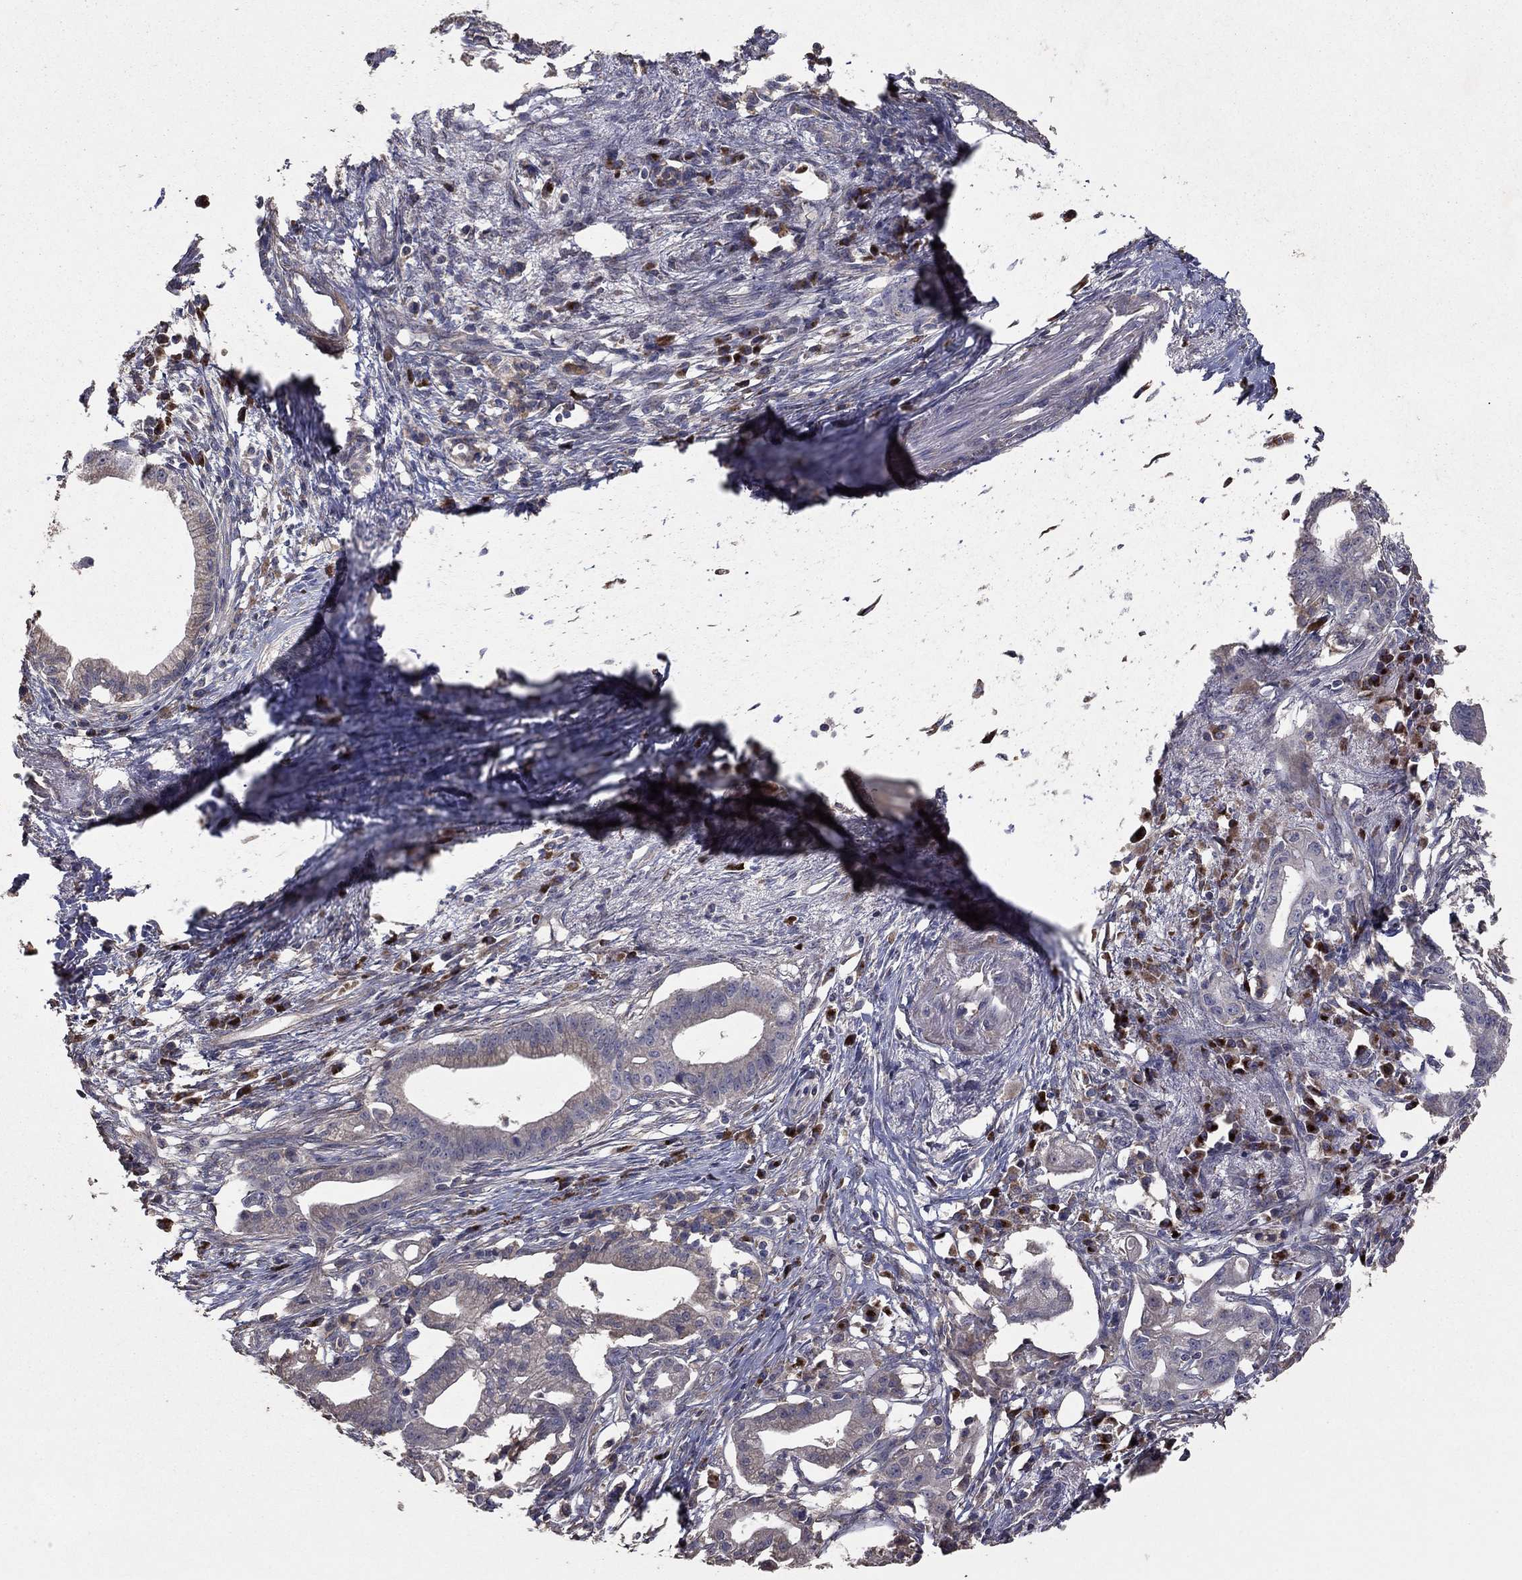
{"staining": {"intensity": "negative", "quantity": "none", "location": "none"}, "tissue": "pancreatic cancer", "cell_type": "Tumor cells", "image_type": "cancer", "snomed": [{"axis": "morphology", "description": "Normal tissue, NOS"}, {"axis": "morphology", "description": "Adenocarcinoma, NOS"}, {"axis": "topography", "description": "Pancreas"}], "caption": "This is a micrograph of immunohistochemistry staining of pancreatic adenocarcinoma, which shows no expression in tumor cells.", "gene": "FLT4", "patient": {"sex": "female", "age": 58}}